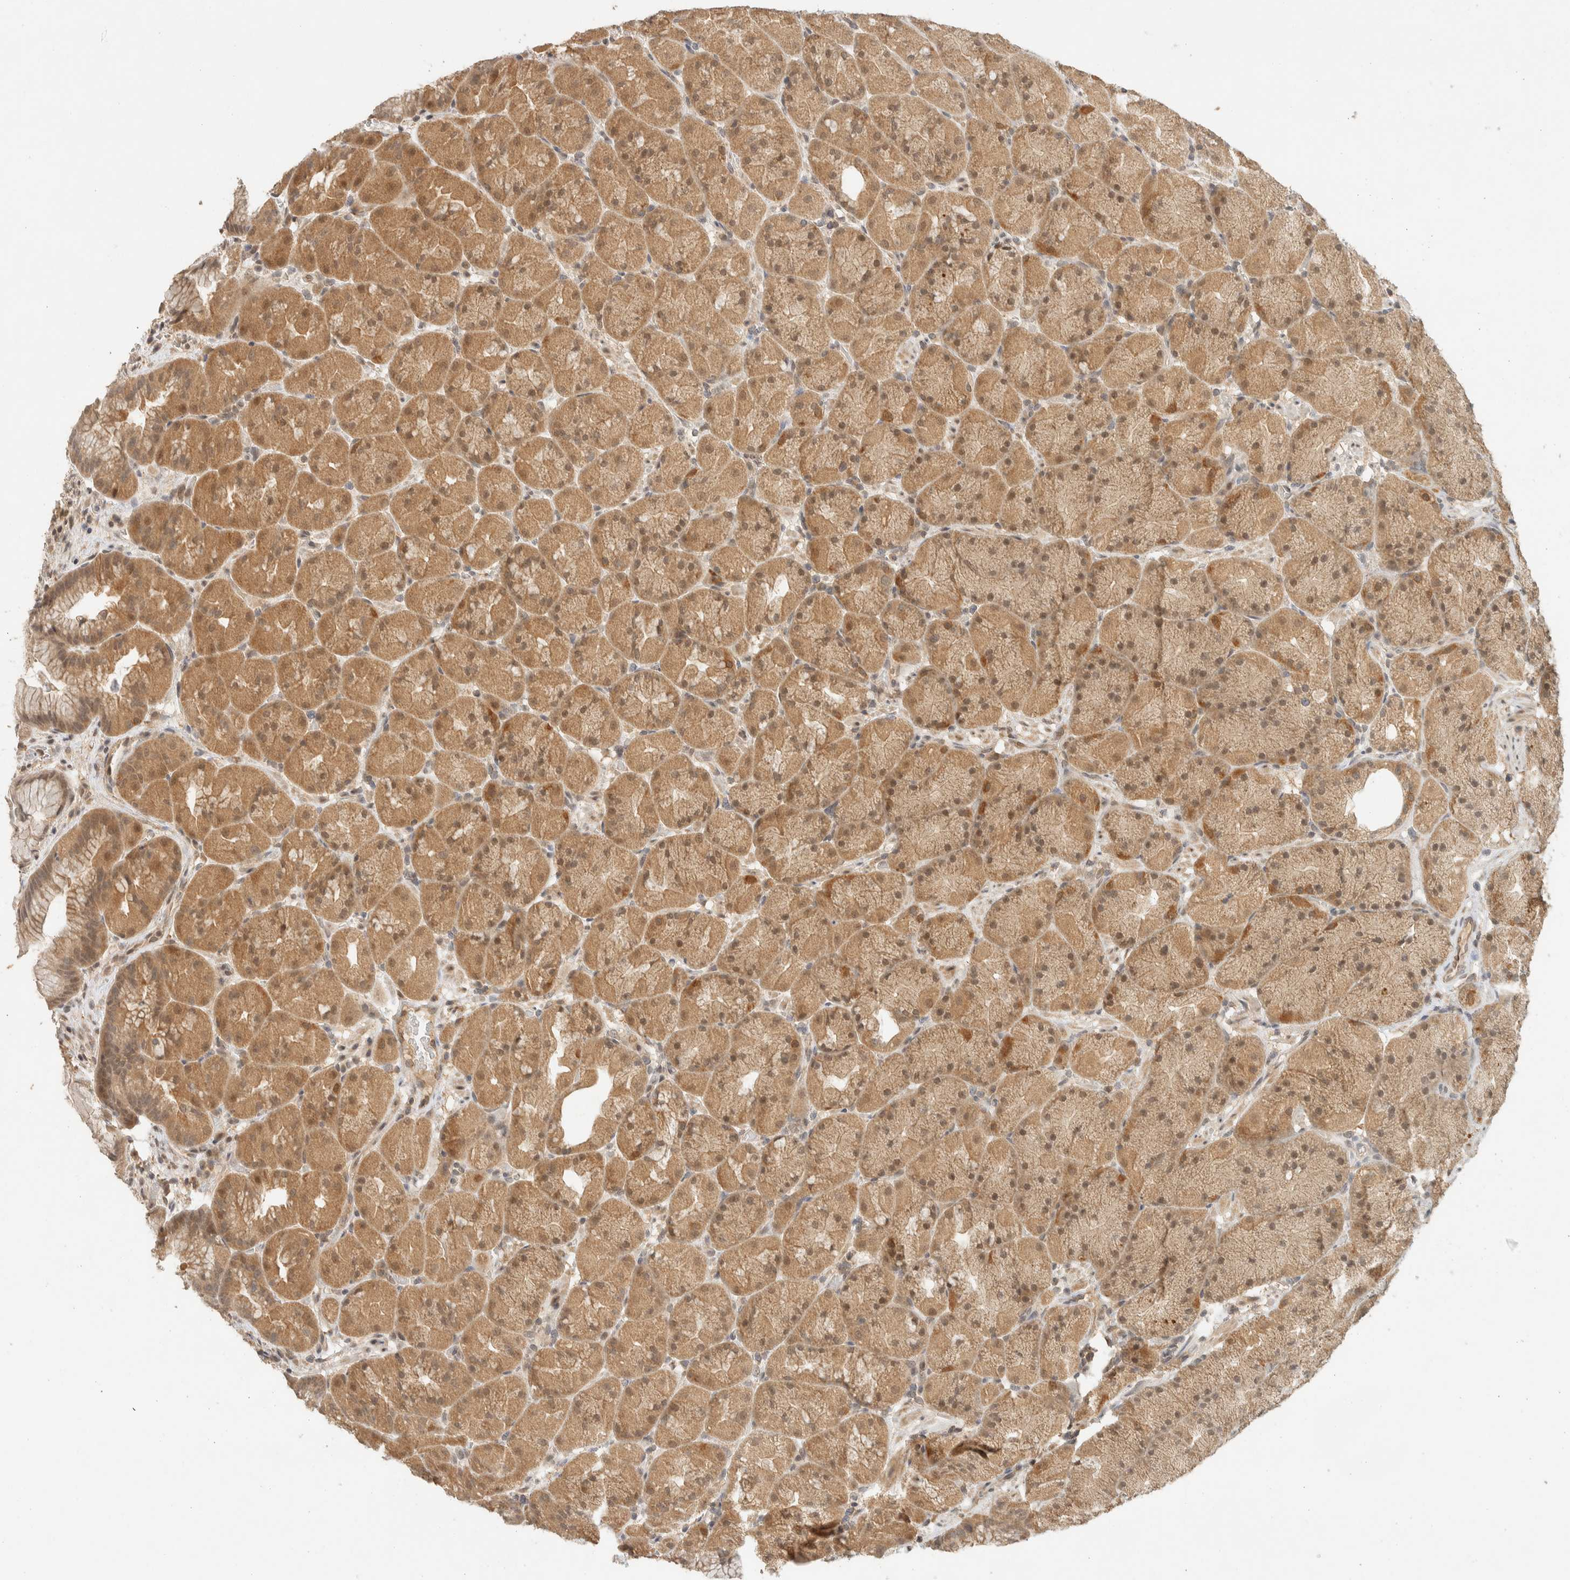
{"staining": {"intensity": "moderate", "quantity": ">75%", "location": "cytoplasmic/membranous,nuclear"}, "tissue": "stomach", "cell_type": "Glandular cells", "image_type": "normal", "snomed": [{"axis": "morphology", "description": "Normal tissue, NOS"}, {"axis": "topography", "description": "Stomach, upper"}, {"axis": "topography", "description": "Stomach"}], "caption": "Protein analysis of benign stomach exhibits moderate cytoplasmic/membranous,nuclear expression in approximately >75% of glandular cells.", "gene": "KIFAP3", "patient": {"sex": "male", "age": 48}}